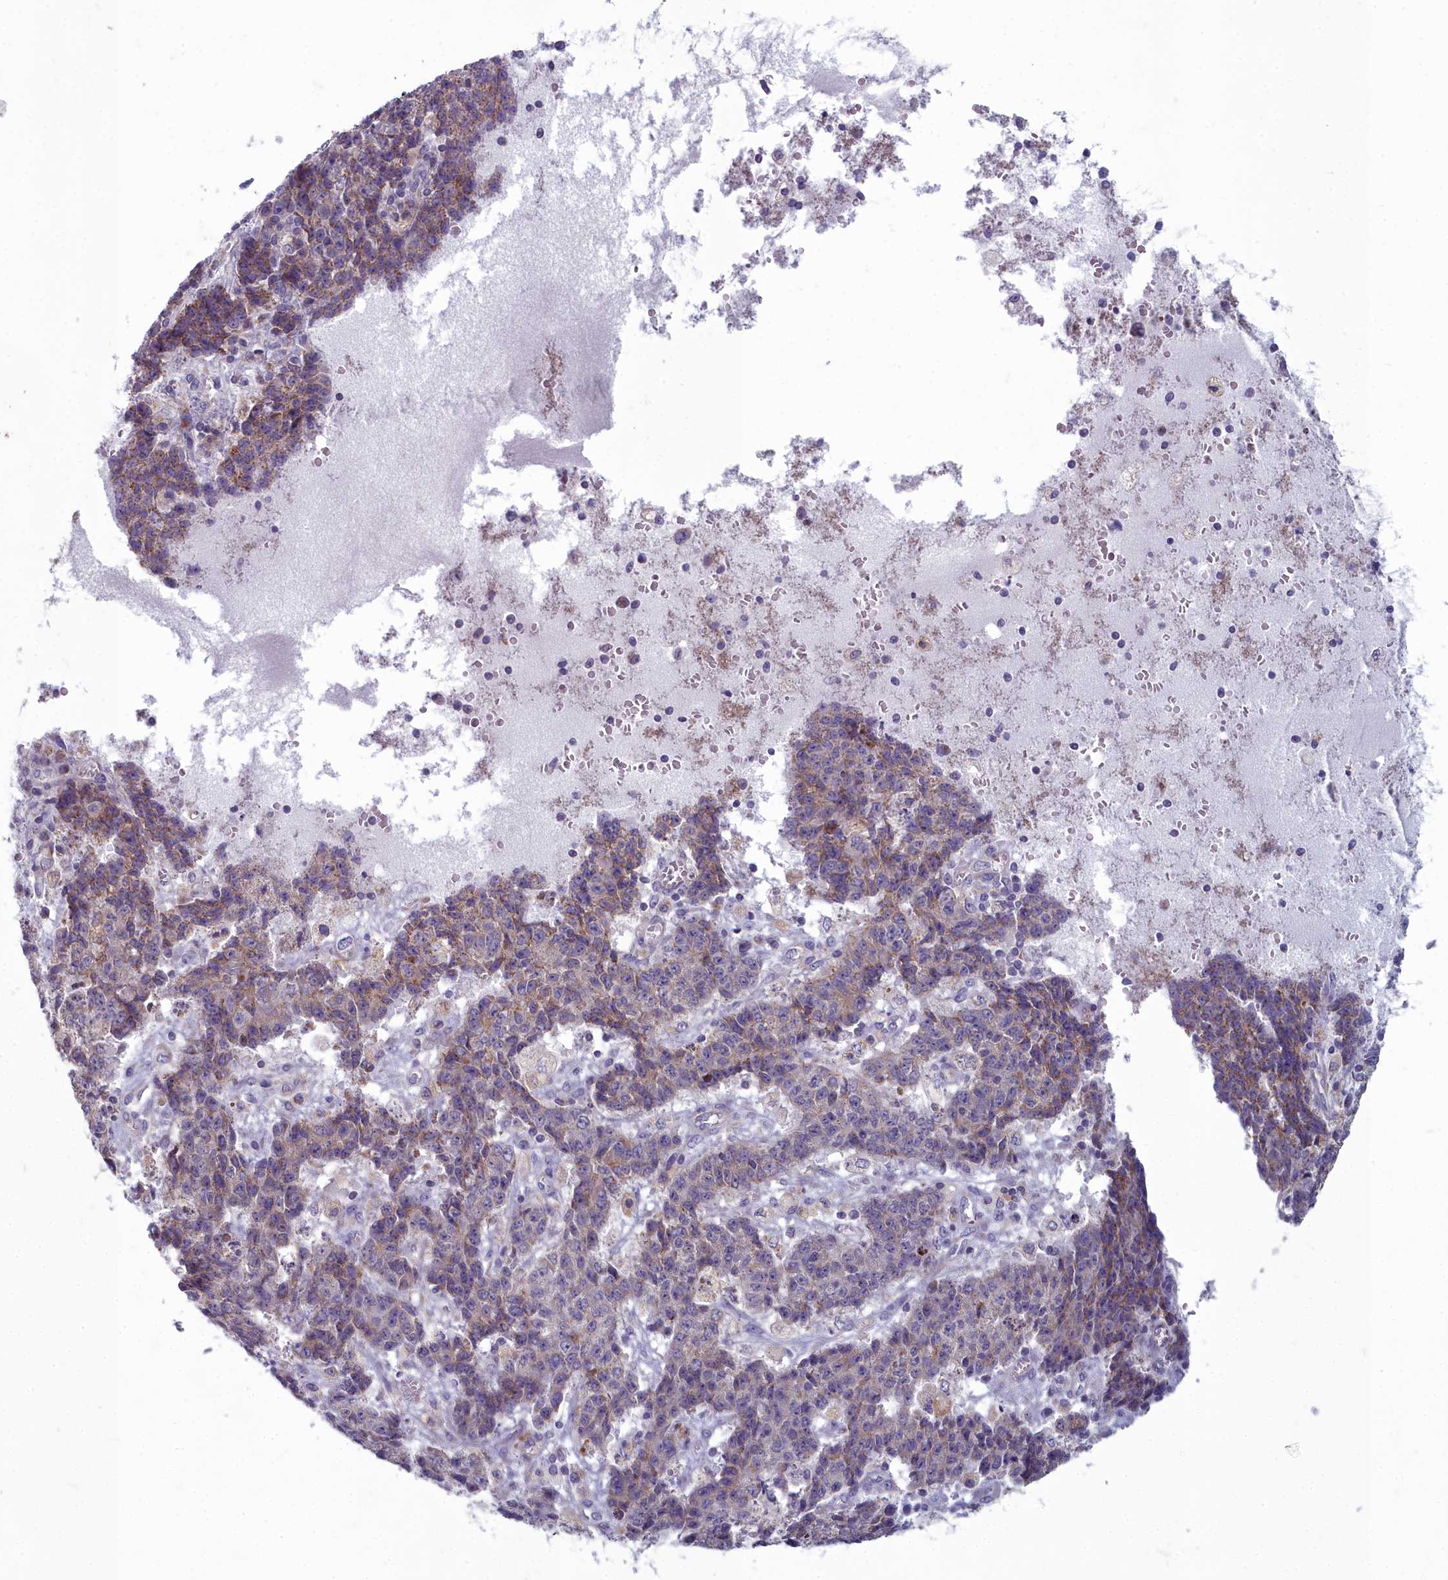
{"staining": {"intensity": "weak", "quantity": "<25%", "location": "cytoplasmic/membranous"}, "tissue": "ovarian cancer", "cell_type": "Tumor cells", "image_type": "cancer", "snomed": [{"axis": "morphology", "description": "Carcinoma, endometroid"}, {"axis": "topography", "description": "Ovary"}], "caption": "There is no significant staining in tumor cells of ovarian endometroid carcinoma.", "gene": "INSYN2A", "patient": {"sex": "female", "age": 42}}